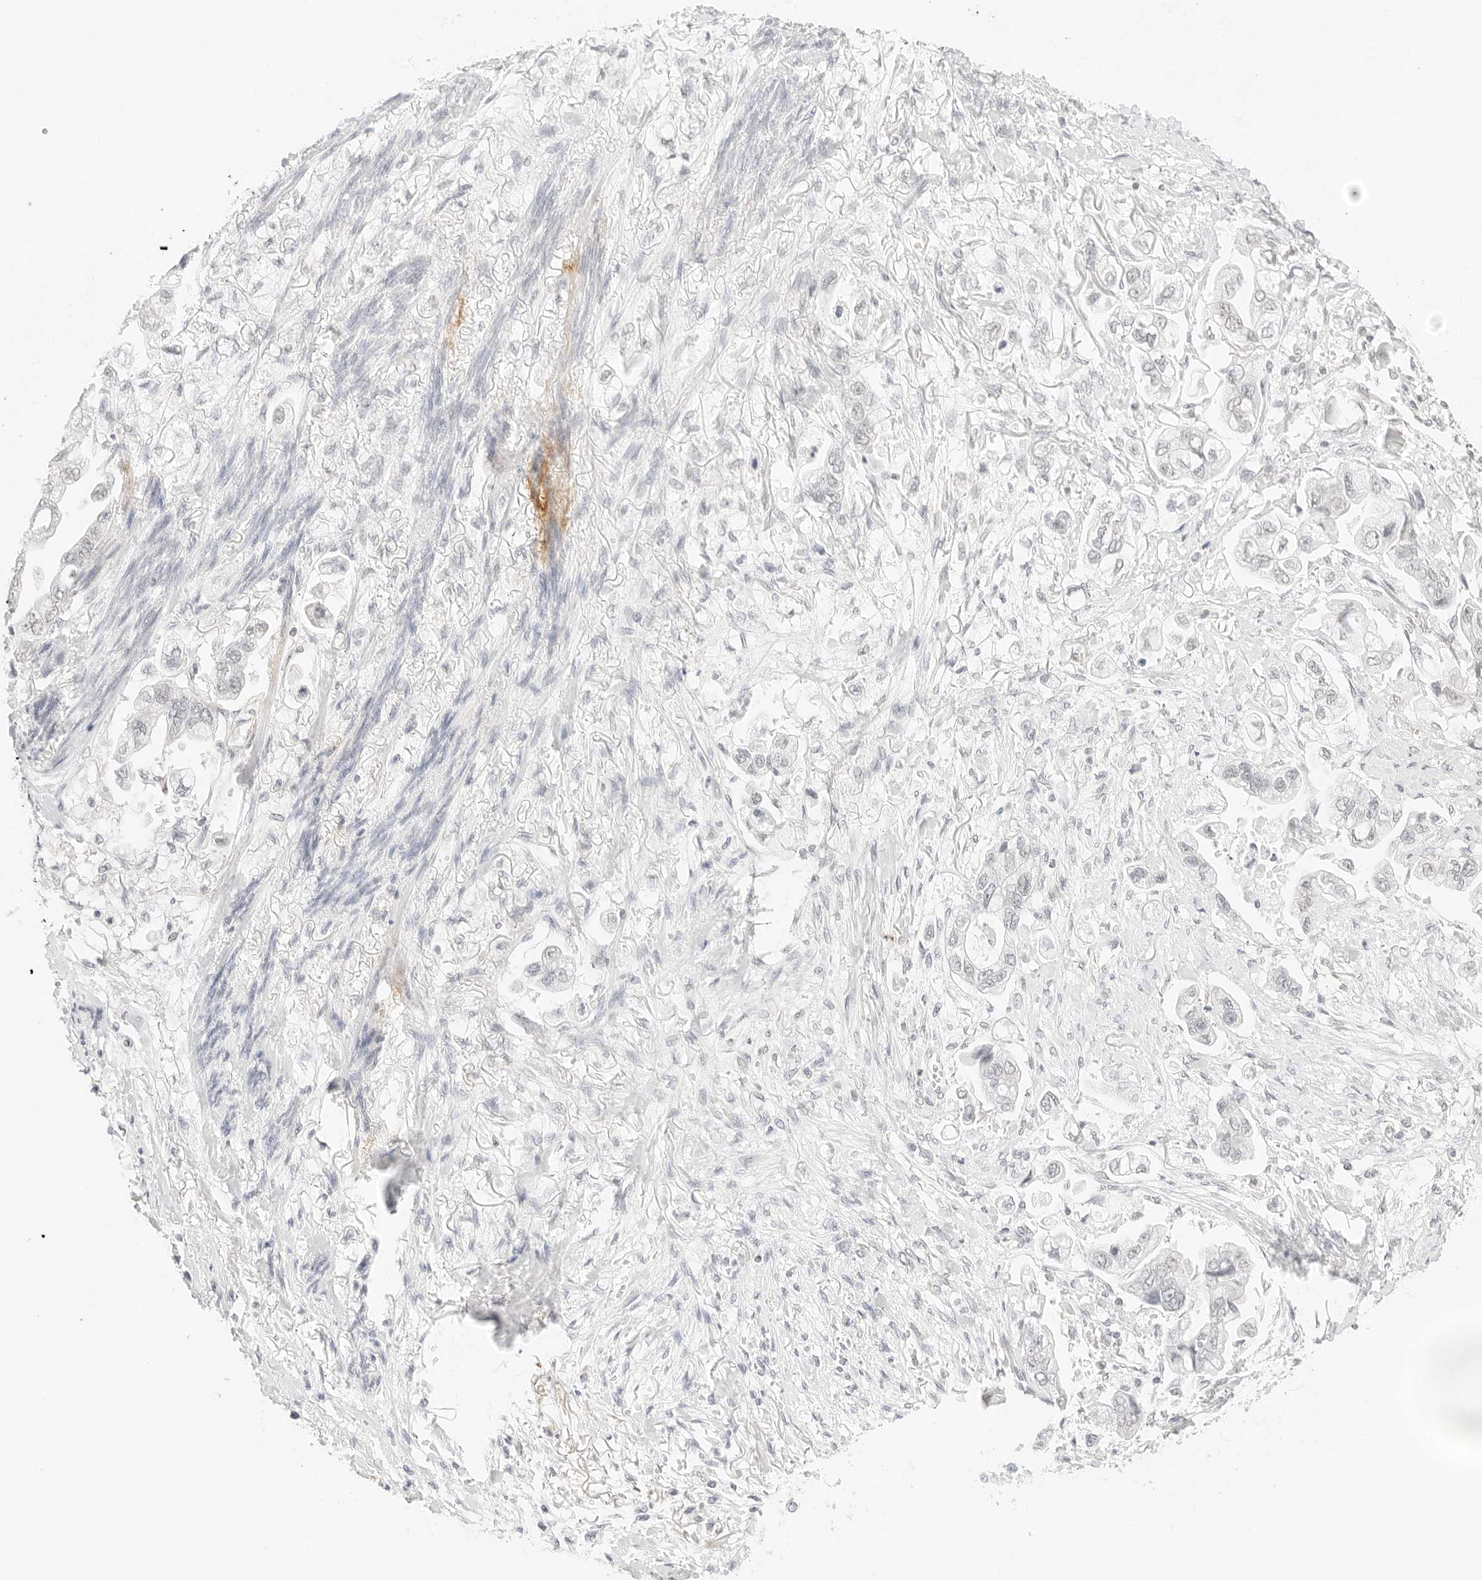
{"staining": {"intensity": "negative", "quantity": "none", "location": "none"}, "tissue": "stomach cancer", "cell_type": "Tumor cells", "image_type": "cancer", "snomed": [{"axis": "morphology", "description": "Adenocarcinoma, NOS"}, {"axis": "topography", "description": "Stomach"}], "caption": "A high-resolution image shows immunohistochemistry (IHC) staining of adenocarcinoma (stomach), which shows no significant expression in tumor cells.", "gene": "FBLN5", "patient": {"sex": "male", "age": 62}}